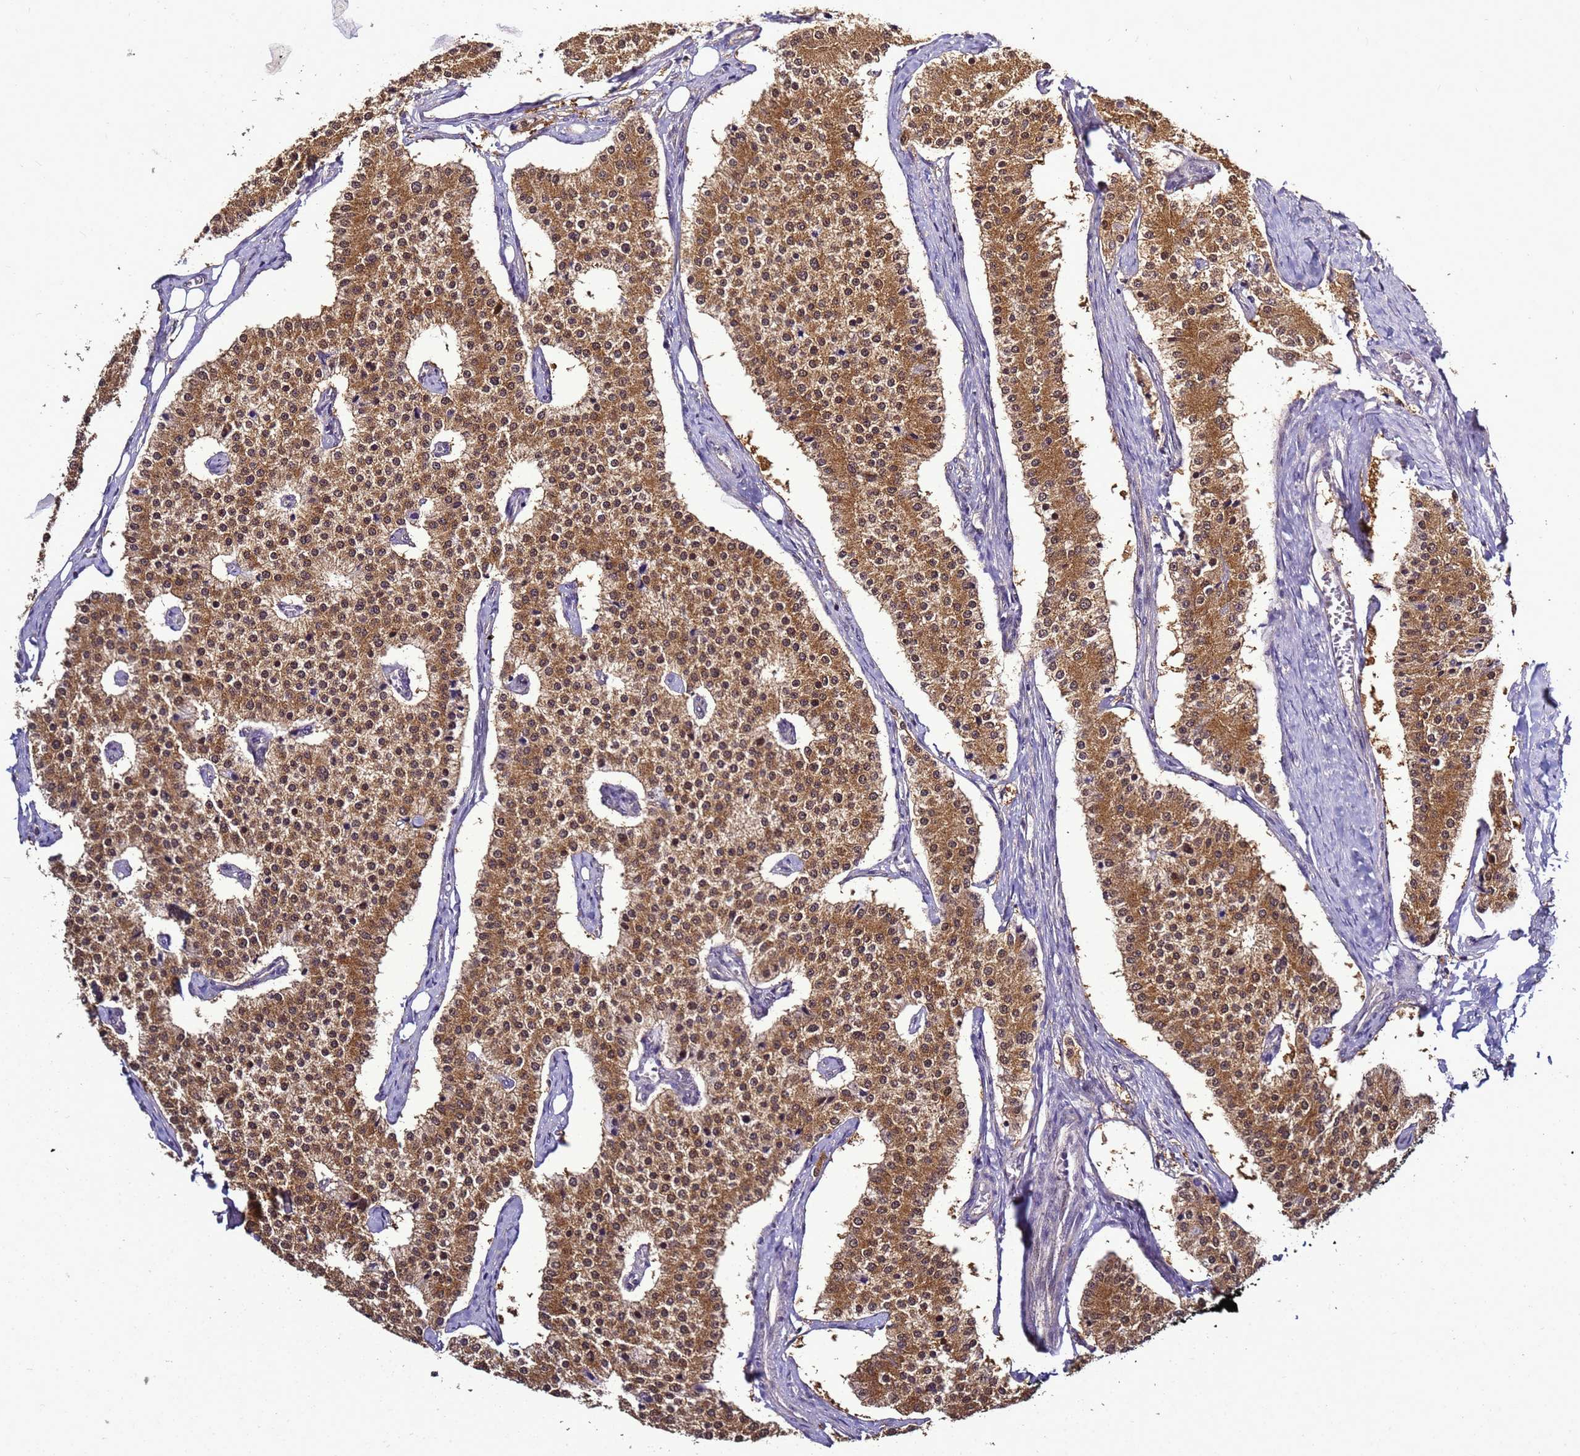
{"staining": {"intensity": "moderate", "quantity": ">75%", "location": "cytoplasmic/membranous"}, "tissue": "carcinoid", "cell_type": "Tumor cells", "image_type": "cancer", "snomed": [{"axis": "morphology", "description": "Carcinoid, malignant, NOS"}, {"axis": "topography", "description": "Colon"}], "caption": "Human carcinoid (malignant) stained with a protein marker exhibits moderate staining in tumor cells.", "gene": "ENOPH1", "patient": {"sex": "female", "age": 52}}